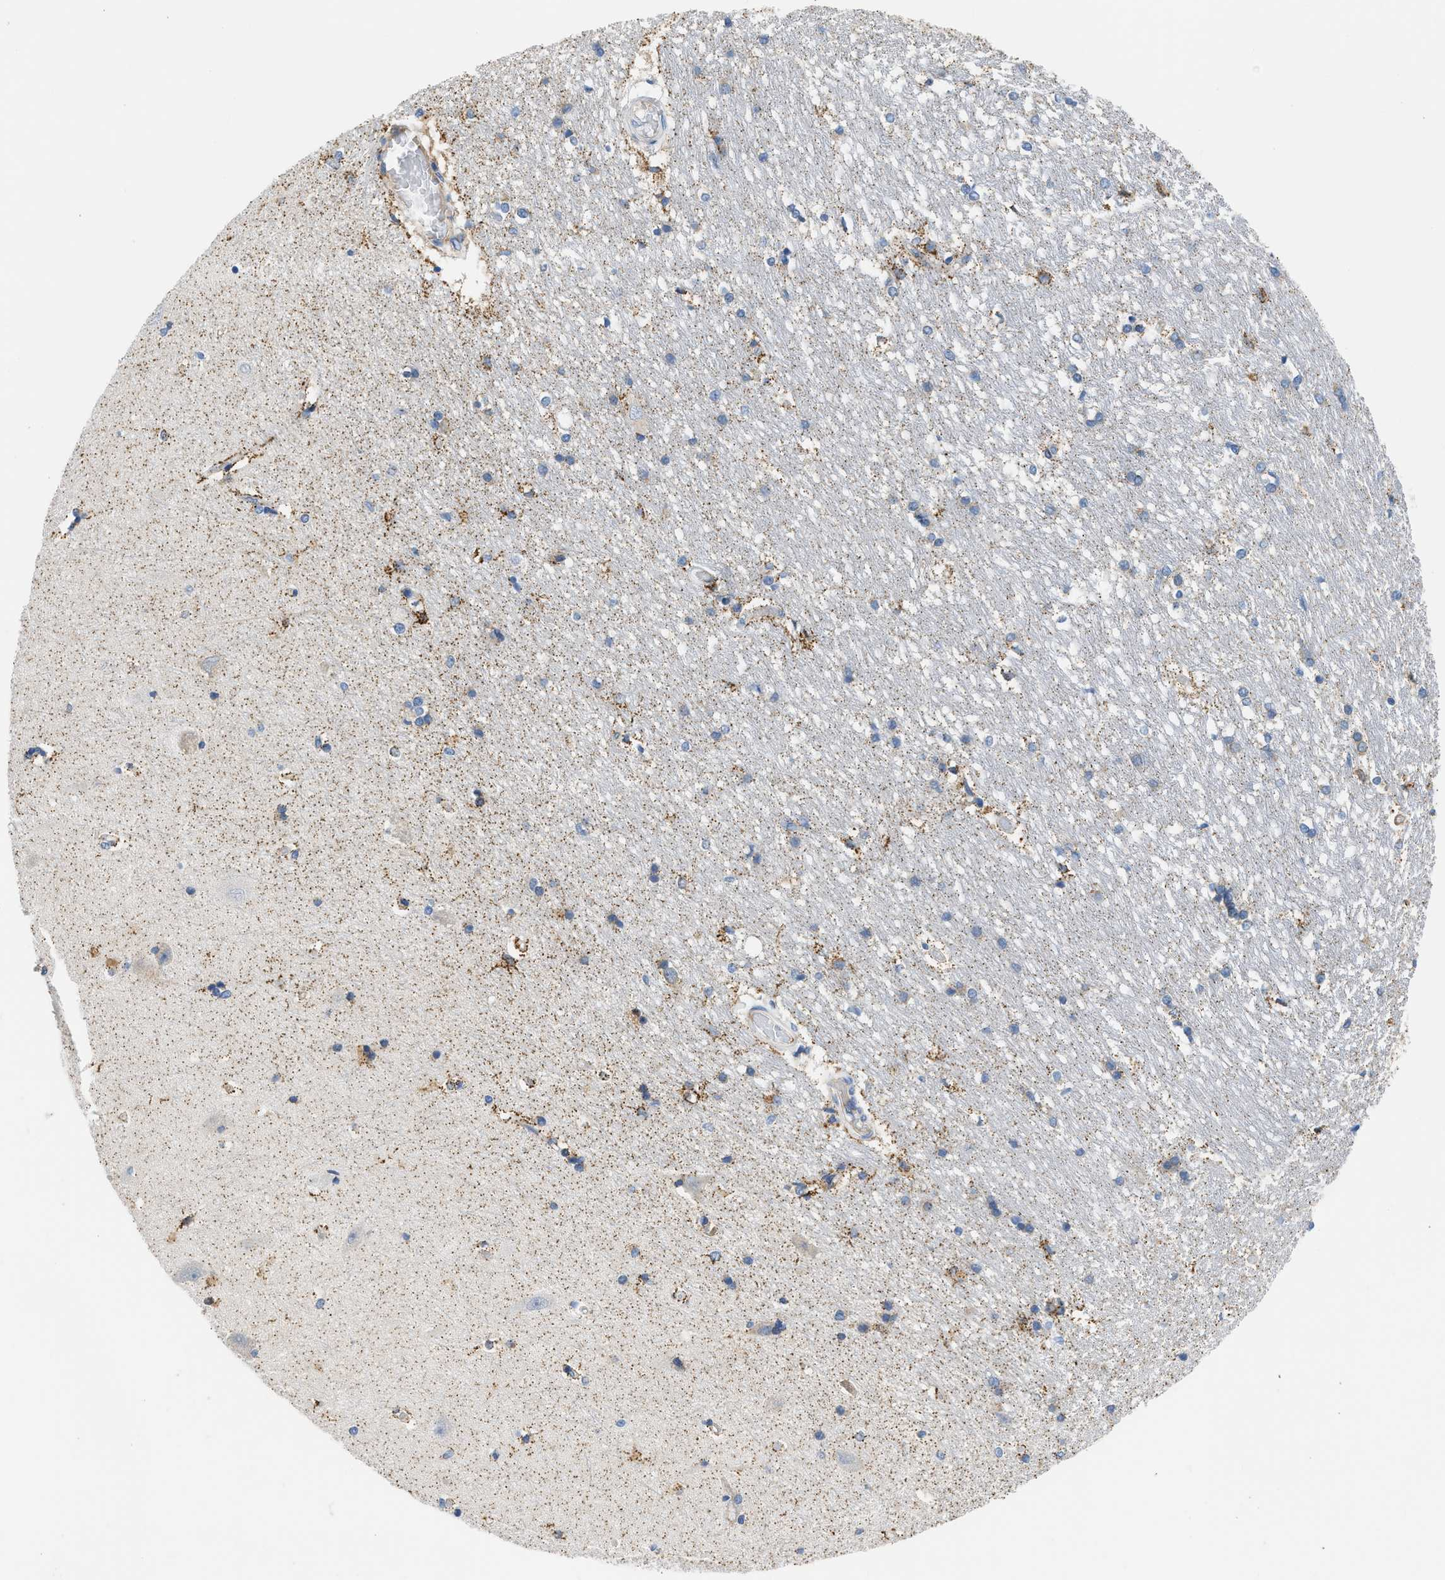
{"staining": {"intensity": "moderate", "quantity": "<25%", "location": "cytoplasmic/membranous"}, "tissue": "hippocampus", "cell_type": "Glial cells", "image_type": "normal", "snomed": [{"axis": "morphology", "description": "Normal tissue, NOS"}, {"axis": "topography", "description": "Hippocampus"}], "caption": "Unremarkable hippocampus shows moderate cytoplasmic/membranous positivity in about <25% of glial cells, visualized by immunohistochemistry.", "gene": "CAMKK2", "patient": {"sex": "male", "age": 45}}